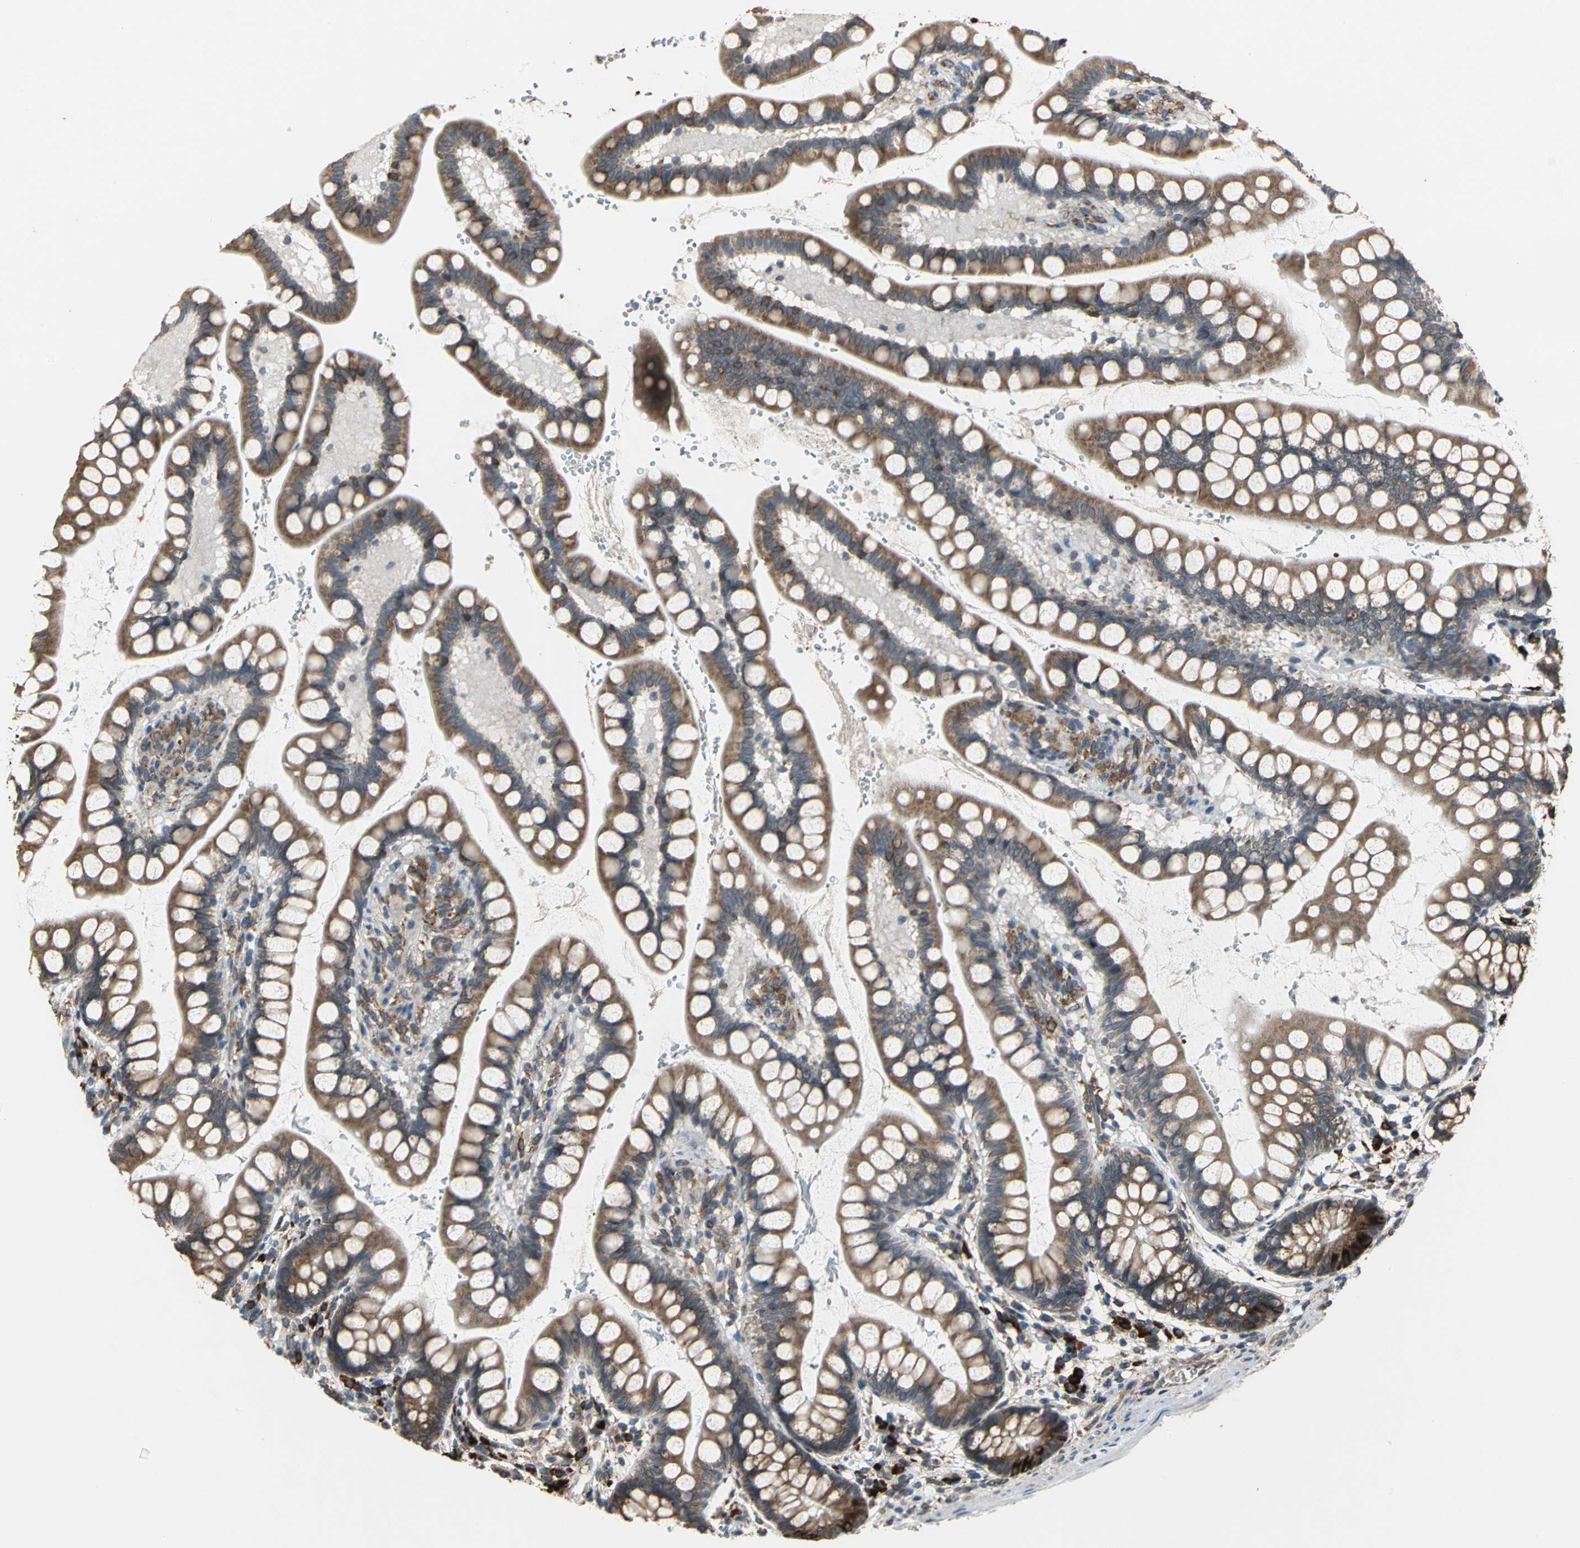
{"staining": {"intensity": "moderate", "quantity": "25%-75%", "location": "cytoplasmic/membranous"}, "tissue": "small intestine", "cell_type": "Glandular cells", "image_type": "normal", "snomed": [{"axis": "morphology", "description": "Normal tissue, NOS"}, {"axis": "topography", "description": "Small intestine"}], "caption": "Human small intestine stained with a brown dye demonstrates moderate cytoplasmic/membranous positive positivity in approximately 25%-75% of glandular cells.", "gene": "SYVN1", "patient": {"sex": "female", "age": 58}}